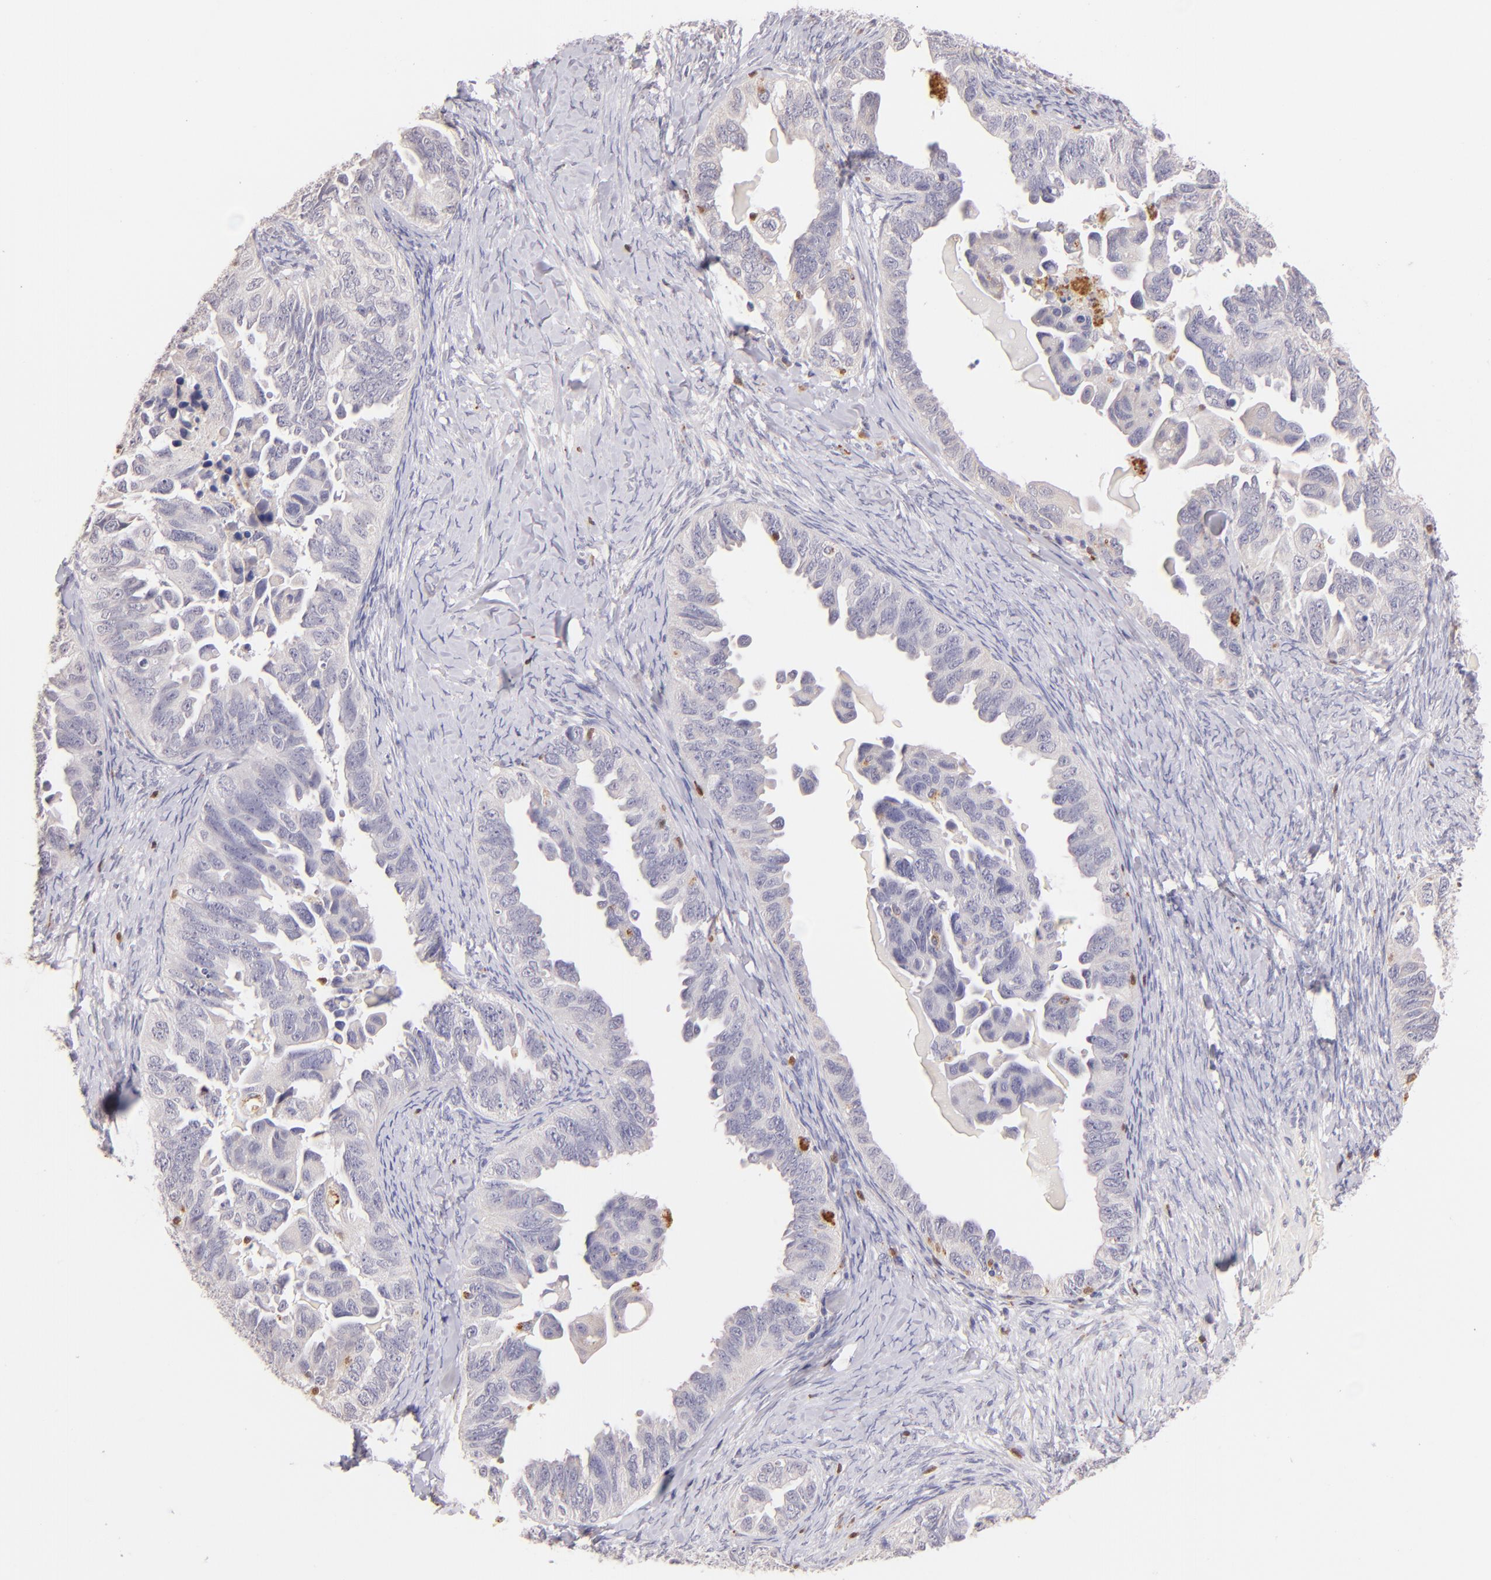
{"staining": {"intensity": "negative", "quantity": "none", "location": "none"}, "tissue": "ovarian cancer", "cell_type": "Tumor cells", "image_type": "cancer", "snomed": [{"axis": "morphology", "description": "Cystadenocarcinoma, serous, NOS"}, {"axis": "topography", "description": "Ovary"}], "caption": "Serous cystadenocarcinoma (ovarian) was stained to show a protein in brown. There is no significant positivity in tumor cells.", "gene": "ZAP70", "patient": {"sex": "female", "age": 82}}